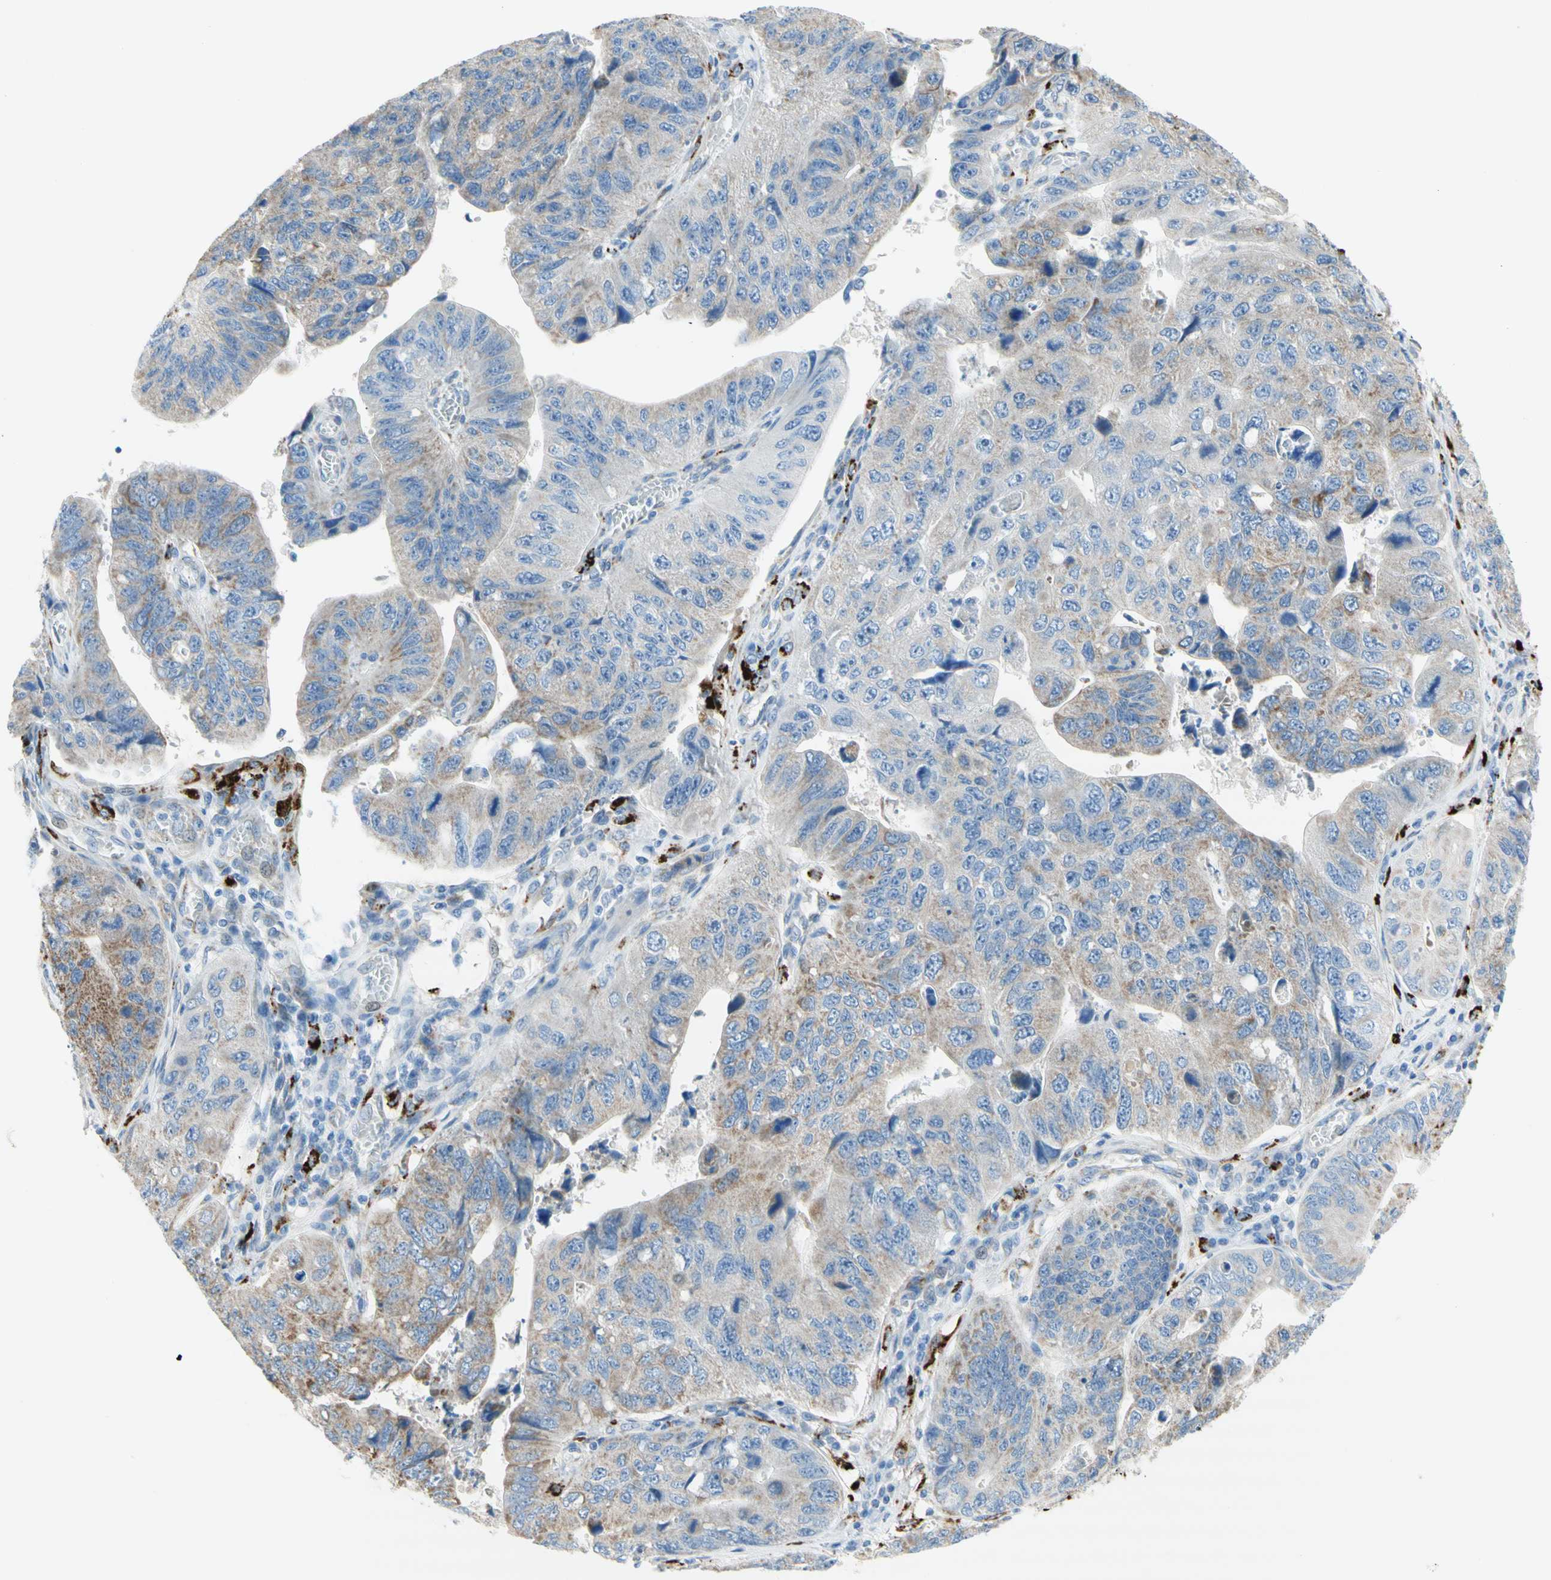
{"staining": {"intensity": "weak", "quantity": ">75%", "location": "cytoplasmic/membranous"}, "tissue": "stomach cancer", "cell_type": "Tumor cells", "image_type": "cancer", "snomed": [{"axis": "morphology", "description": "Adenocarcinoma, NOS"}, {"axis": "topography", "description": "Stomach"}], "caption": "The micrograph reveals a brown stain indicating the presence of a protein in the cytoplasmic/membranous of tumor cells in stomach cancer (adenocarcinoma).", "gene": "URB2", "patient": {"sex": "male", "age": 59}}